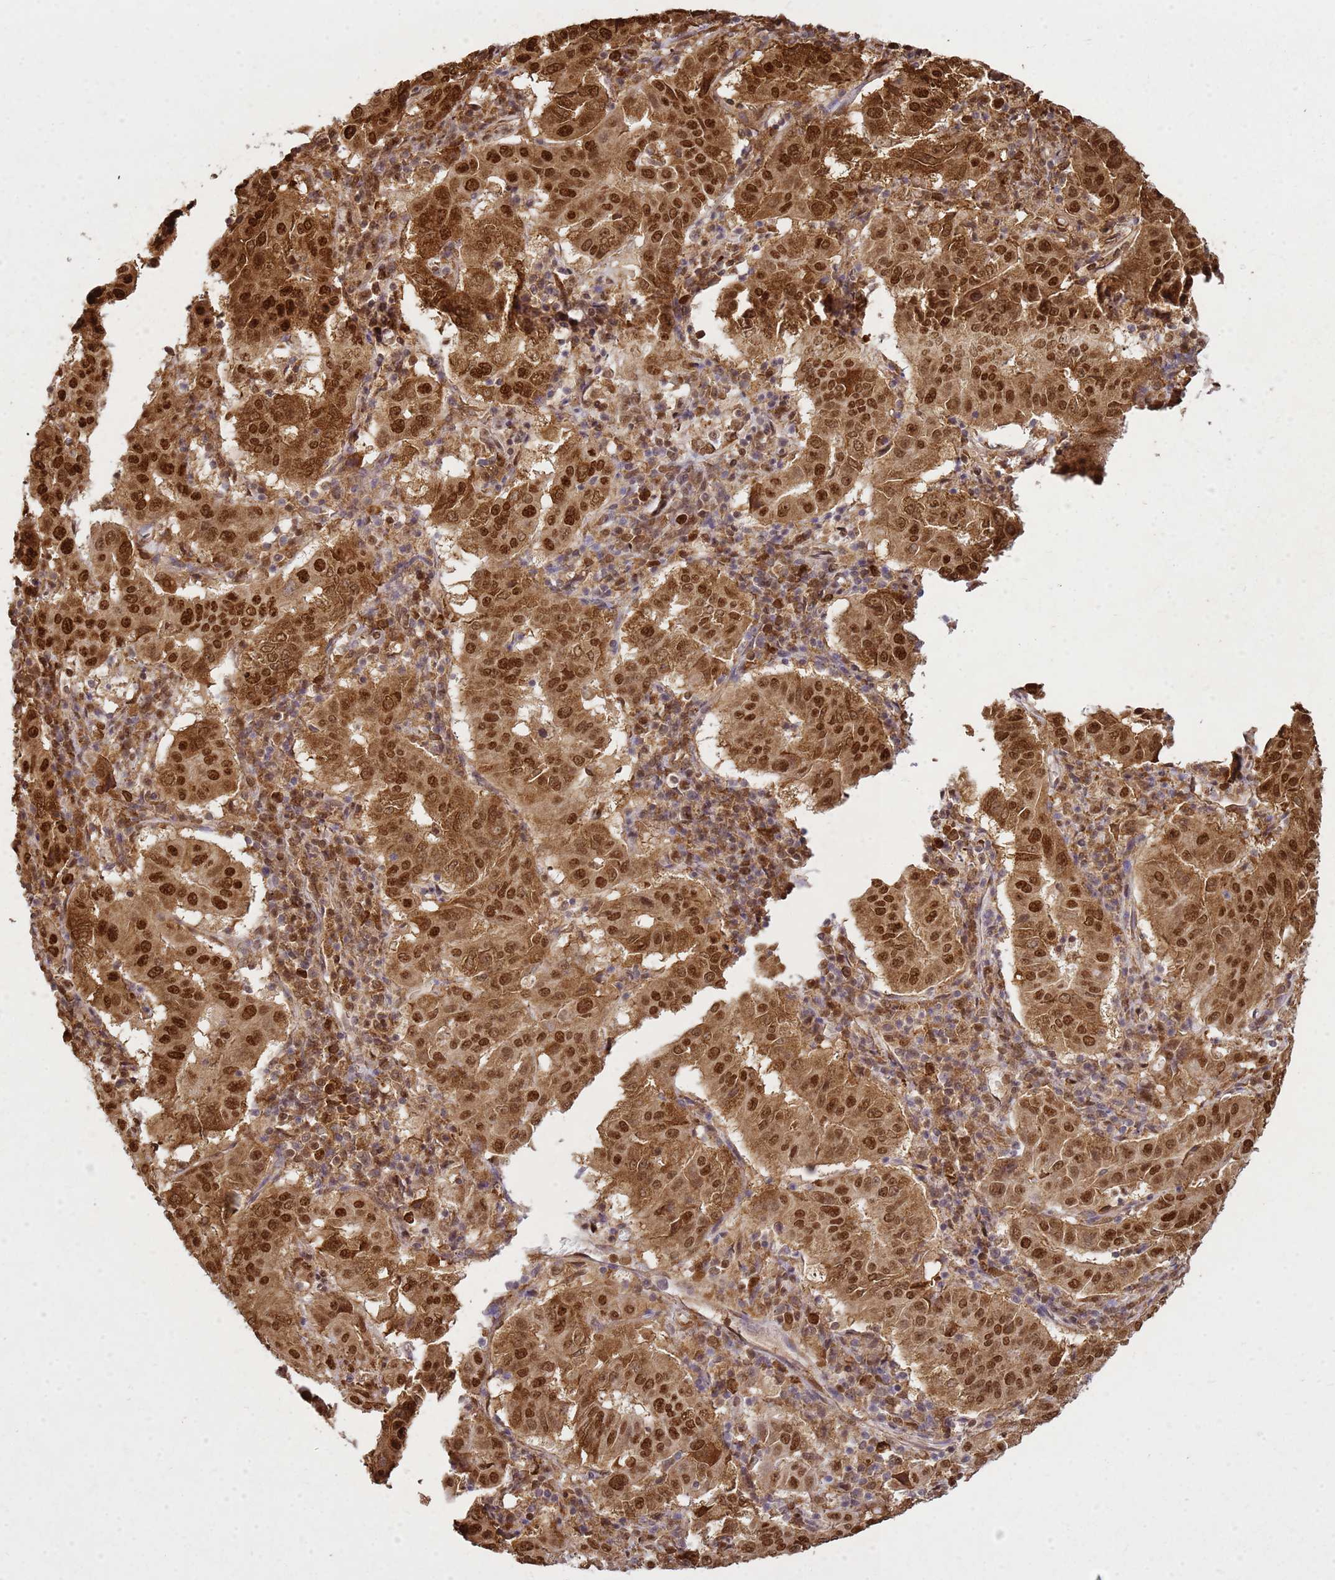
{"staining": {"intensity": "strong", "quantity": ">75%", "location": "cytoplasmic/membranous,nuclear"}, "tissue": "pancreatic cancer", "cell_type": "Tumor cells", "image_type": "cancer", "snomed": [{"axis": "morphology", "description": "Adenocarcinoma, NOS"}, {"axis": "topography", "description": "Pancreas"}], "caption": "Pancreatic adenocarcinoma tissue demonstrates strong cytoplasmic/membranous and nuclear staining in about >75% of tumor cells, visualized by immunohistochemistry.", "gene": "APEX1", "patient": {"sex": "male", "age": 63}}